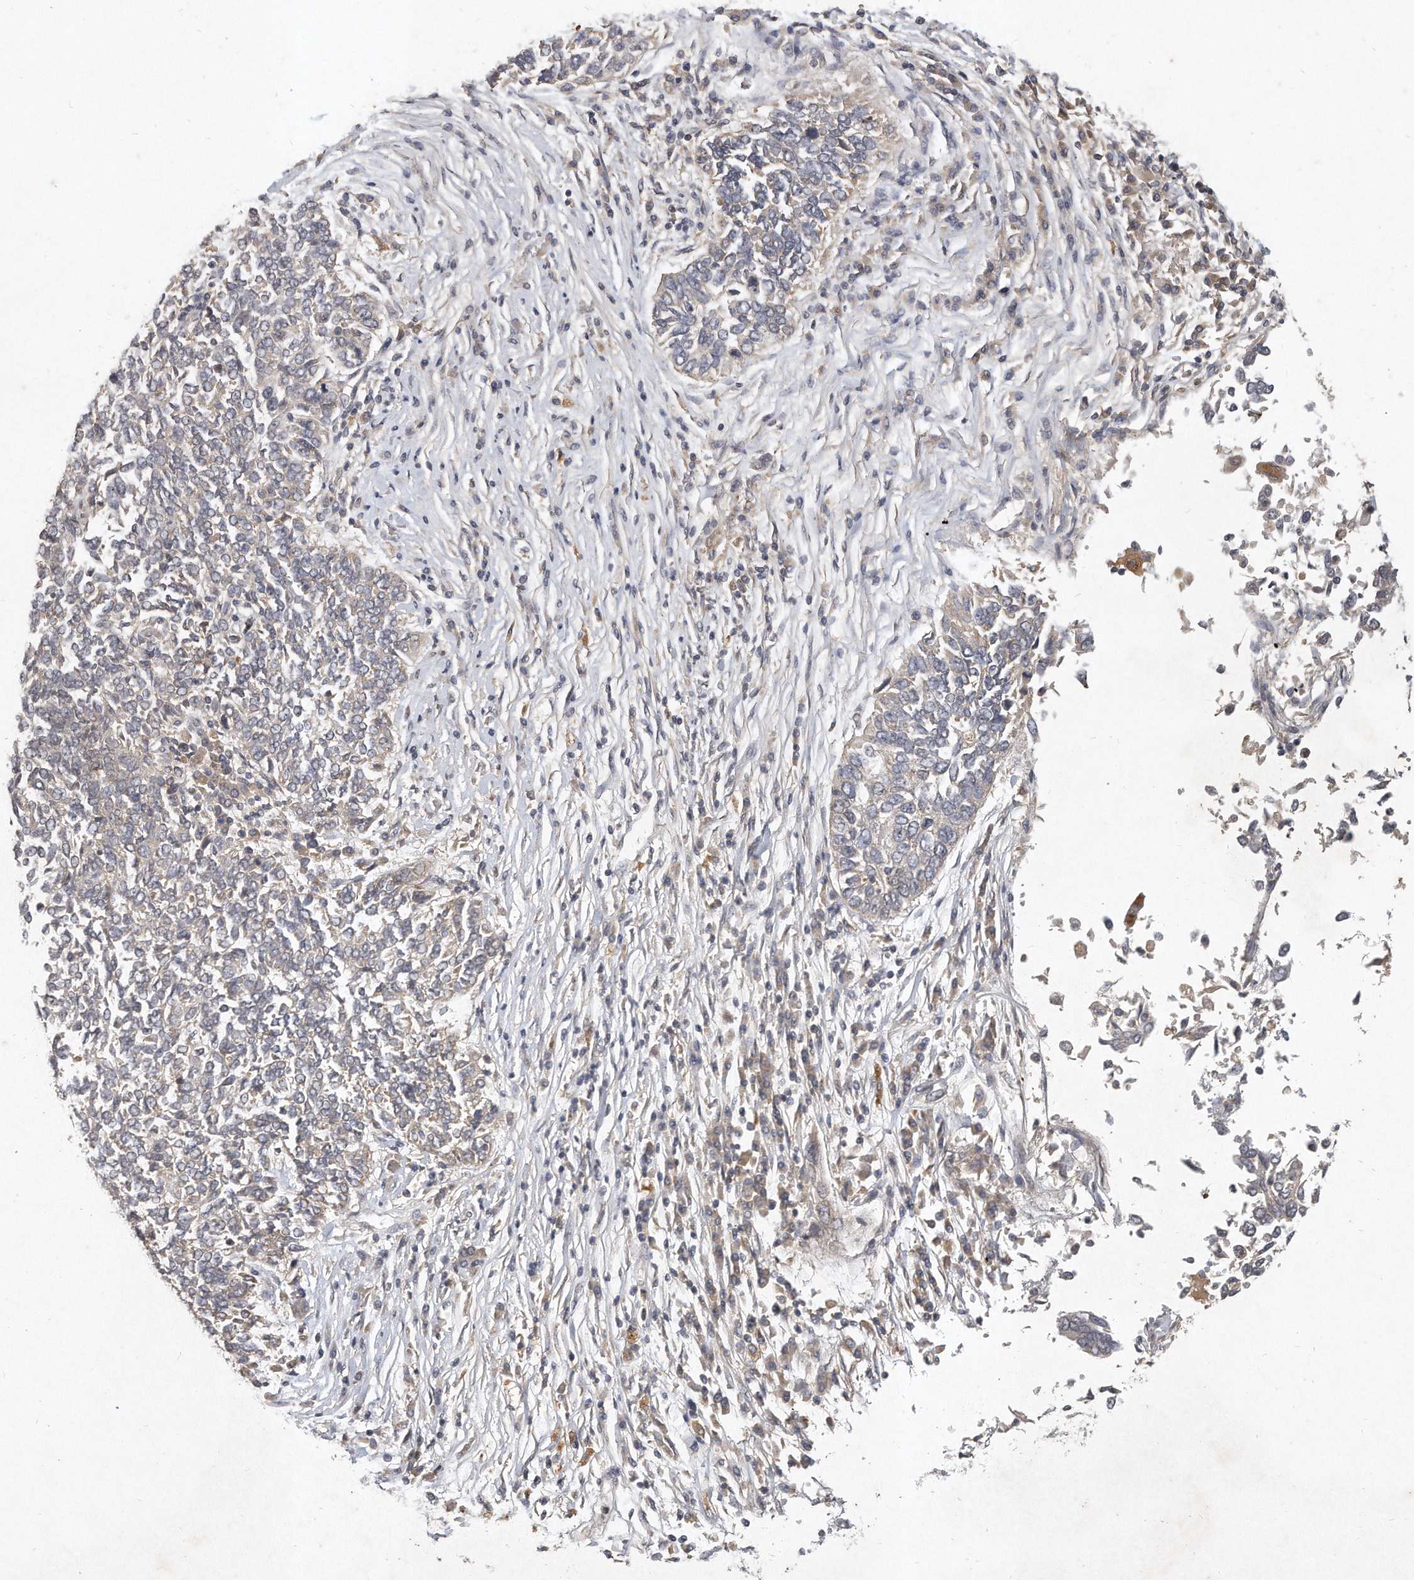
{"staining": {"intensity": "negative", "quantity": "none", "location": "none"}, "tissue": "lung cancer", "cell_type": "Tumor cells", "image_type": "cancer", "snomed": [{"axis": "morphology", "description": "Normal tissue, NOS"}, {"axis": "morphology", "description": "Squamous cell carcinoma, NOS"}, {"axis": "topography", "description": "Cartilage tissue"}, {"axis": "topography", "description": "Bronchus"}, {"axis": "topography", "description": "Lung"}, {"axis": "topography", "description": "Peripheral nerve tissue"}], "caption": "This is an immunohistochemistry micrograph of lung squamous cell carcinoma. There is no positivity in tumor cells.", "gene": "LGALS8", "patient": {"sex": "female", "age": 49}}